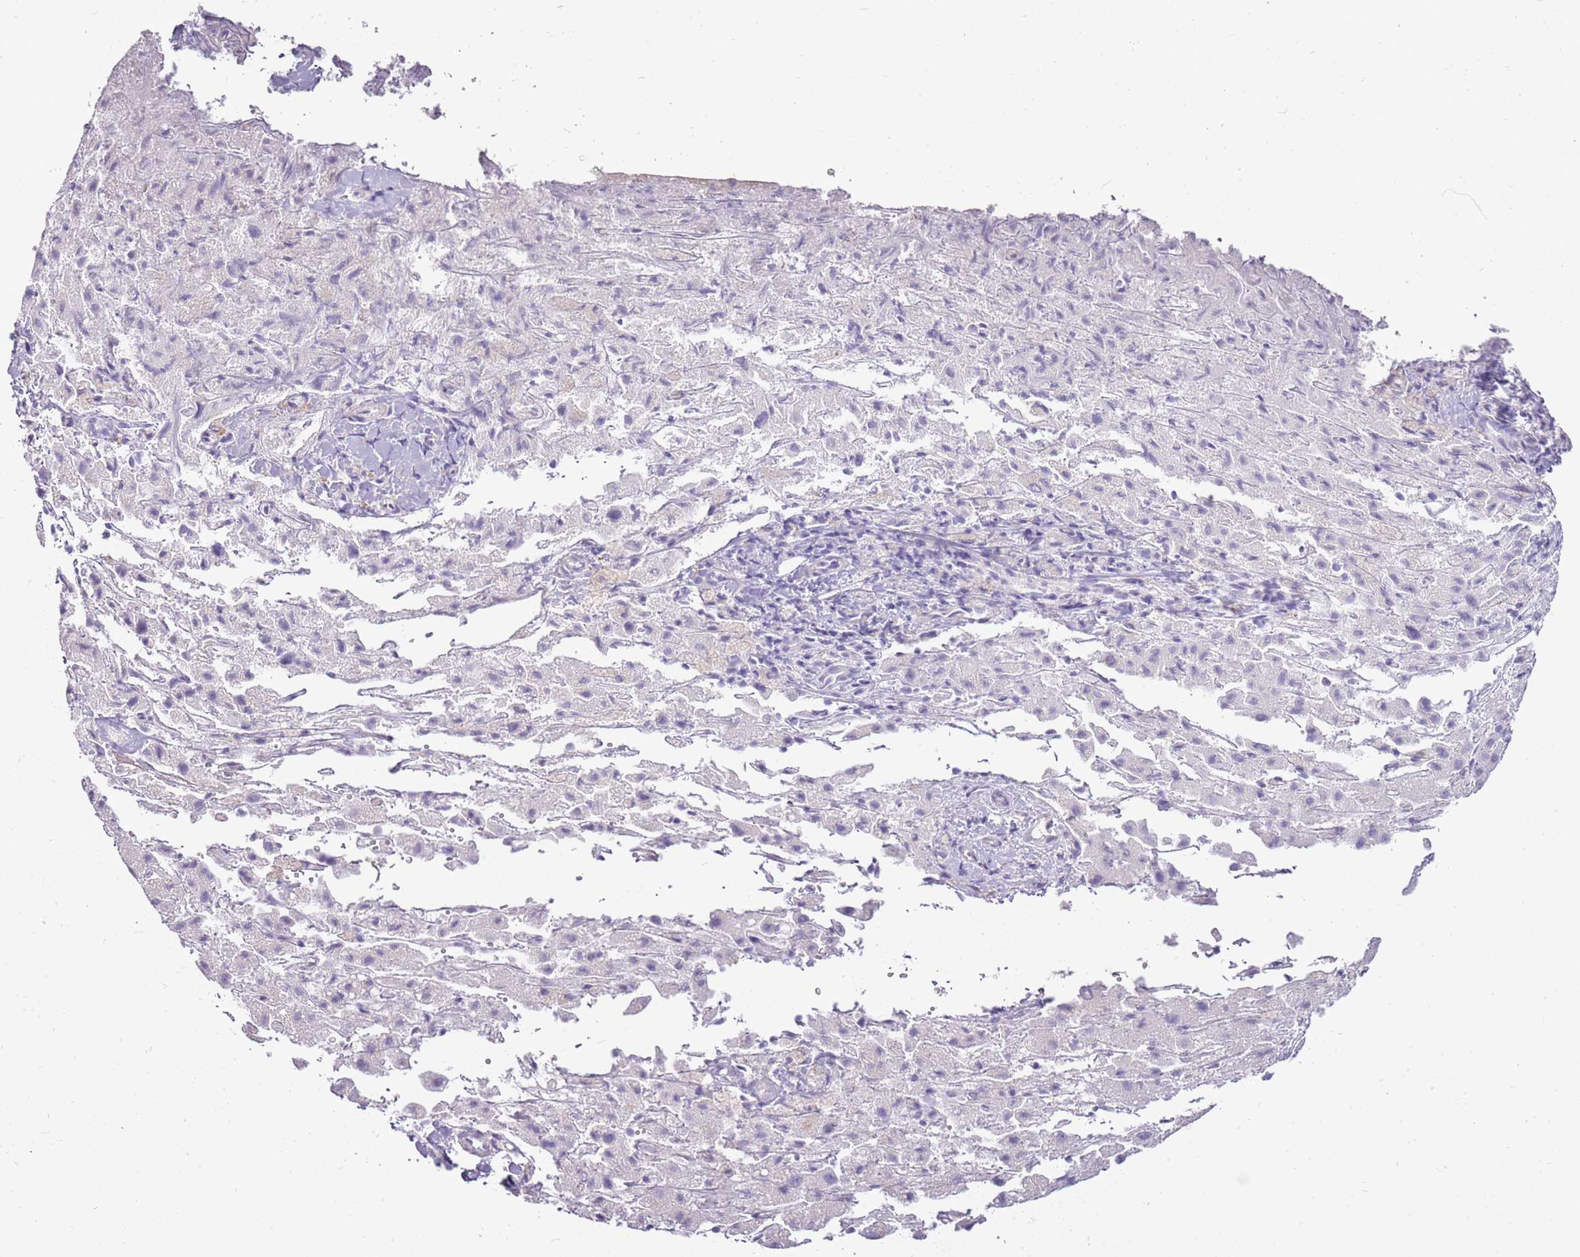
{"staining": {"intensity": "negative", "quantity": "none", "location": "none"}, "tissue": "liver cancer", "cell_type": "Tumor cells", "image_type": "cancer", "snomed": [{"axis": "morphology", "description": "Carcinoma, Hepatocellular, NOS"}, {"axis": "topography", "description": "Liver"}], "caption": "Tumor cells show no significant expression in liver hepatocellular carcinoma.", "gene": "UGGT2", "patient": {"sex": "female", "age": 58}}